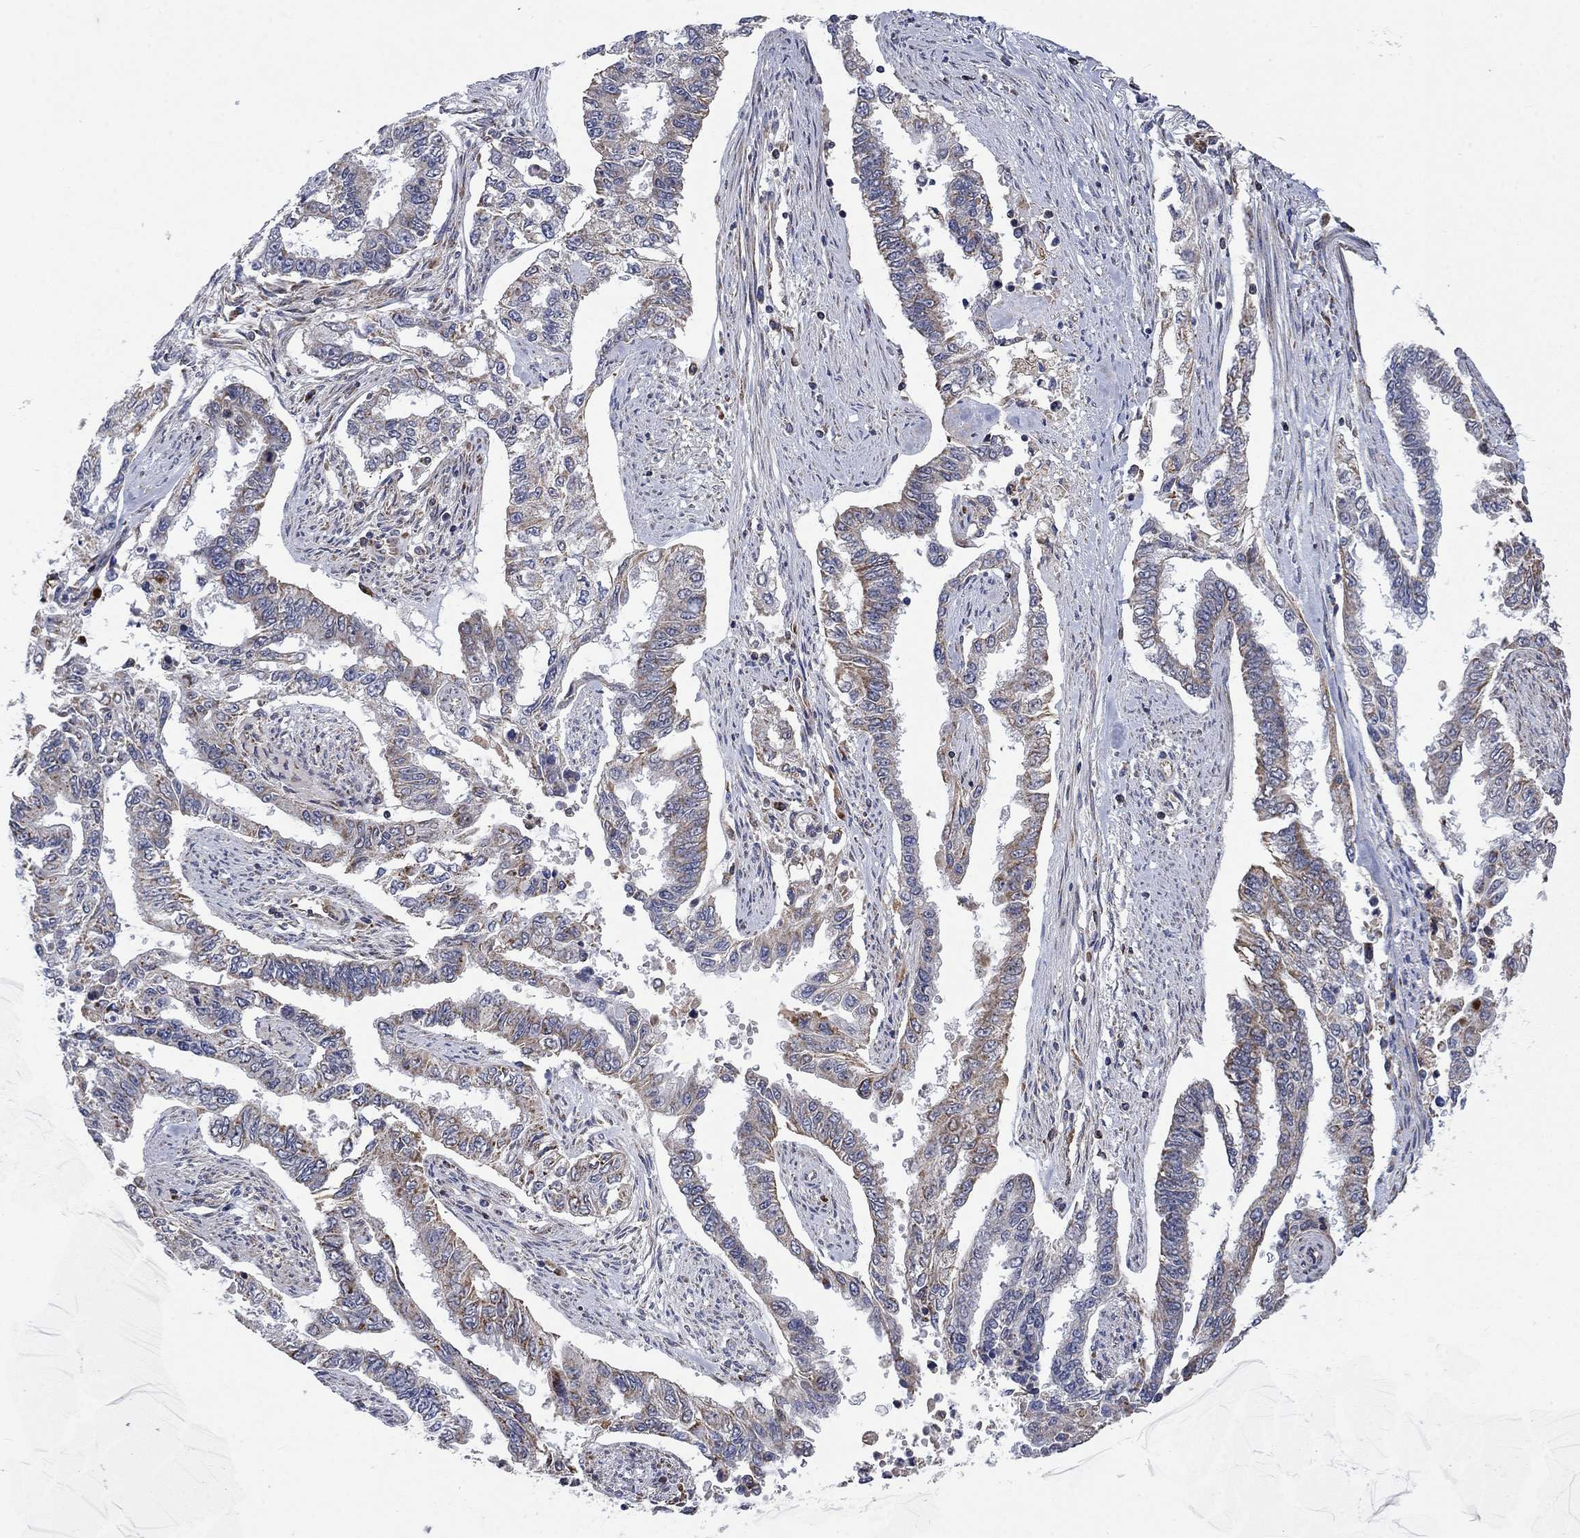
{"staining": {"intensity": "moderate", "quantity": "<25%", "location": "cytoplasmic/membranous"}, "tissue": "endometrial cancer", "cell_type": "Tumor cells", "image_type": "cancer", "snomed": [{"axis": "morphology", "description": "Adenocarcinoma, NOS"}, {"axis": "topography", "description": "Uterus"}], "caption": "There is low levels of moderate cytoplasmic/membranous expression in tumor cells of endometrial adenocarcinoma, as demonstrated by immunohistochemical staining (brown color).", "gene": "NDUFC1", "patient": {"sex": "female", "age": 59}}